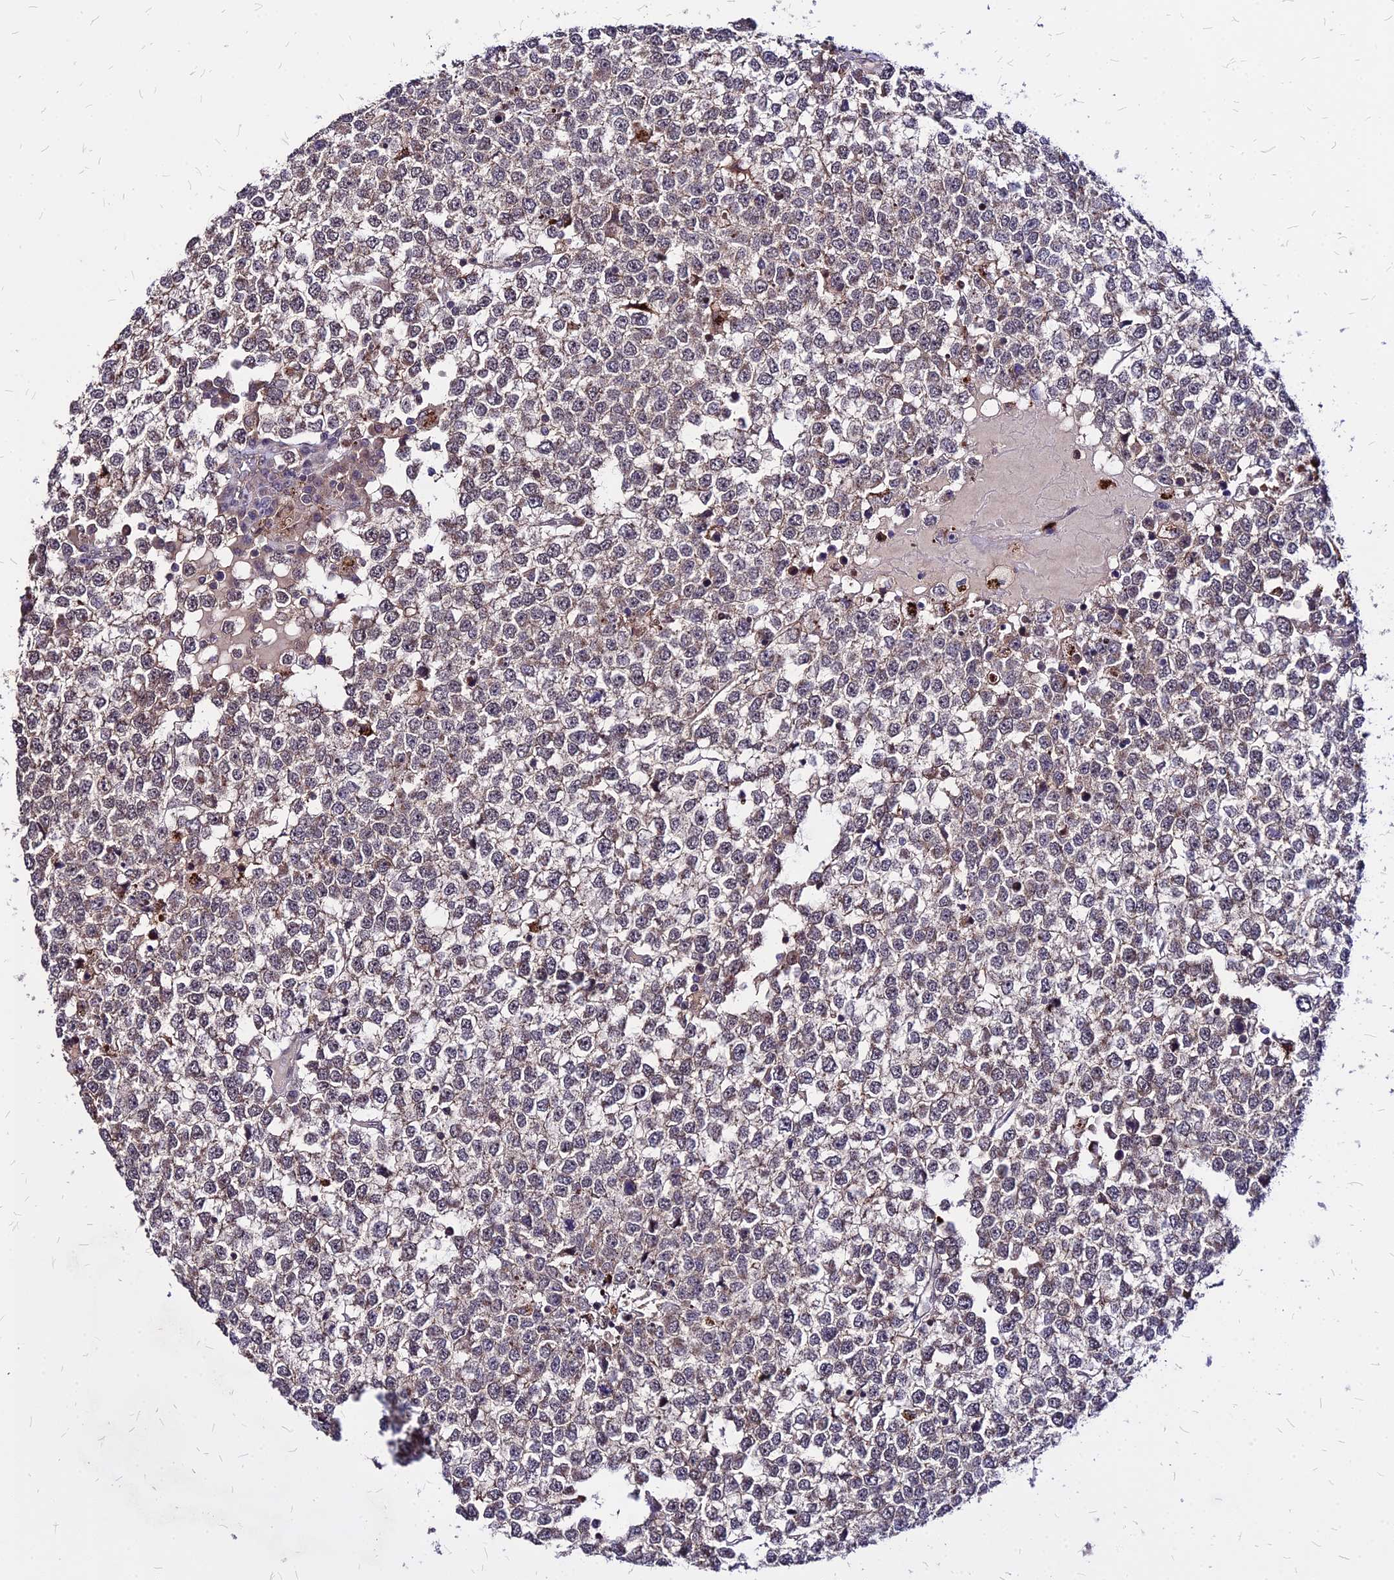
{"staining": {"intensity": "weak", "quantity": "25%-75%", "location": "cytoplasmic/membranous,nuclear"}, "tissue": "testis cancer", "cell_type": "Tumor cells", "image_type": "cancer", "snomed": [{"axis": "morphology", "description": "Seminoma, NOS"}, {"axis": "topography", "description": "Testis"}], "caption": "IHC of seminoma (testis) exhibits low levels of weak cytoplasmic/membranous and nuclear staining in approximately 25%-75% of tumor cells.", "gene": "APBA3", "patient": {"sex": "male", "age": 65}}